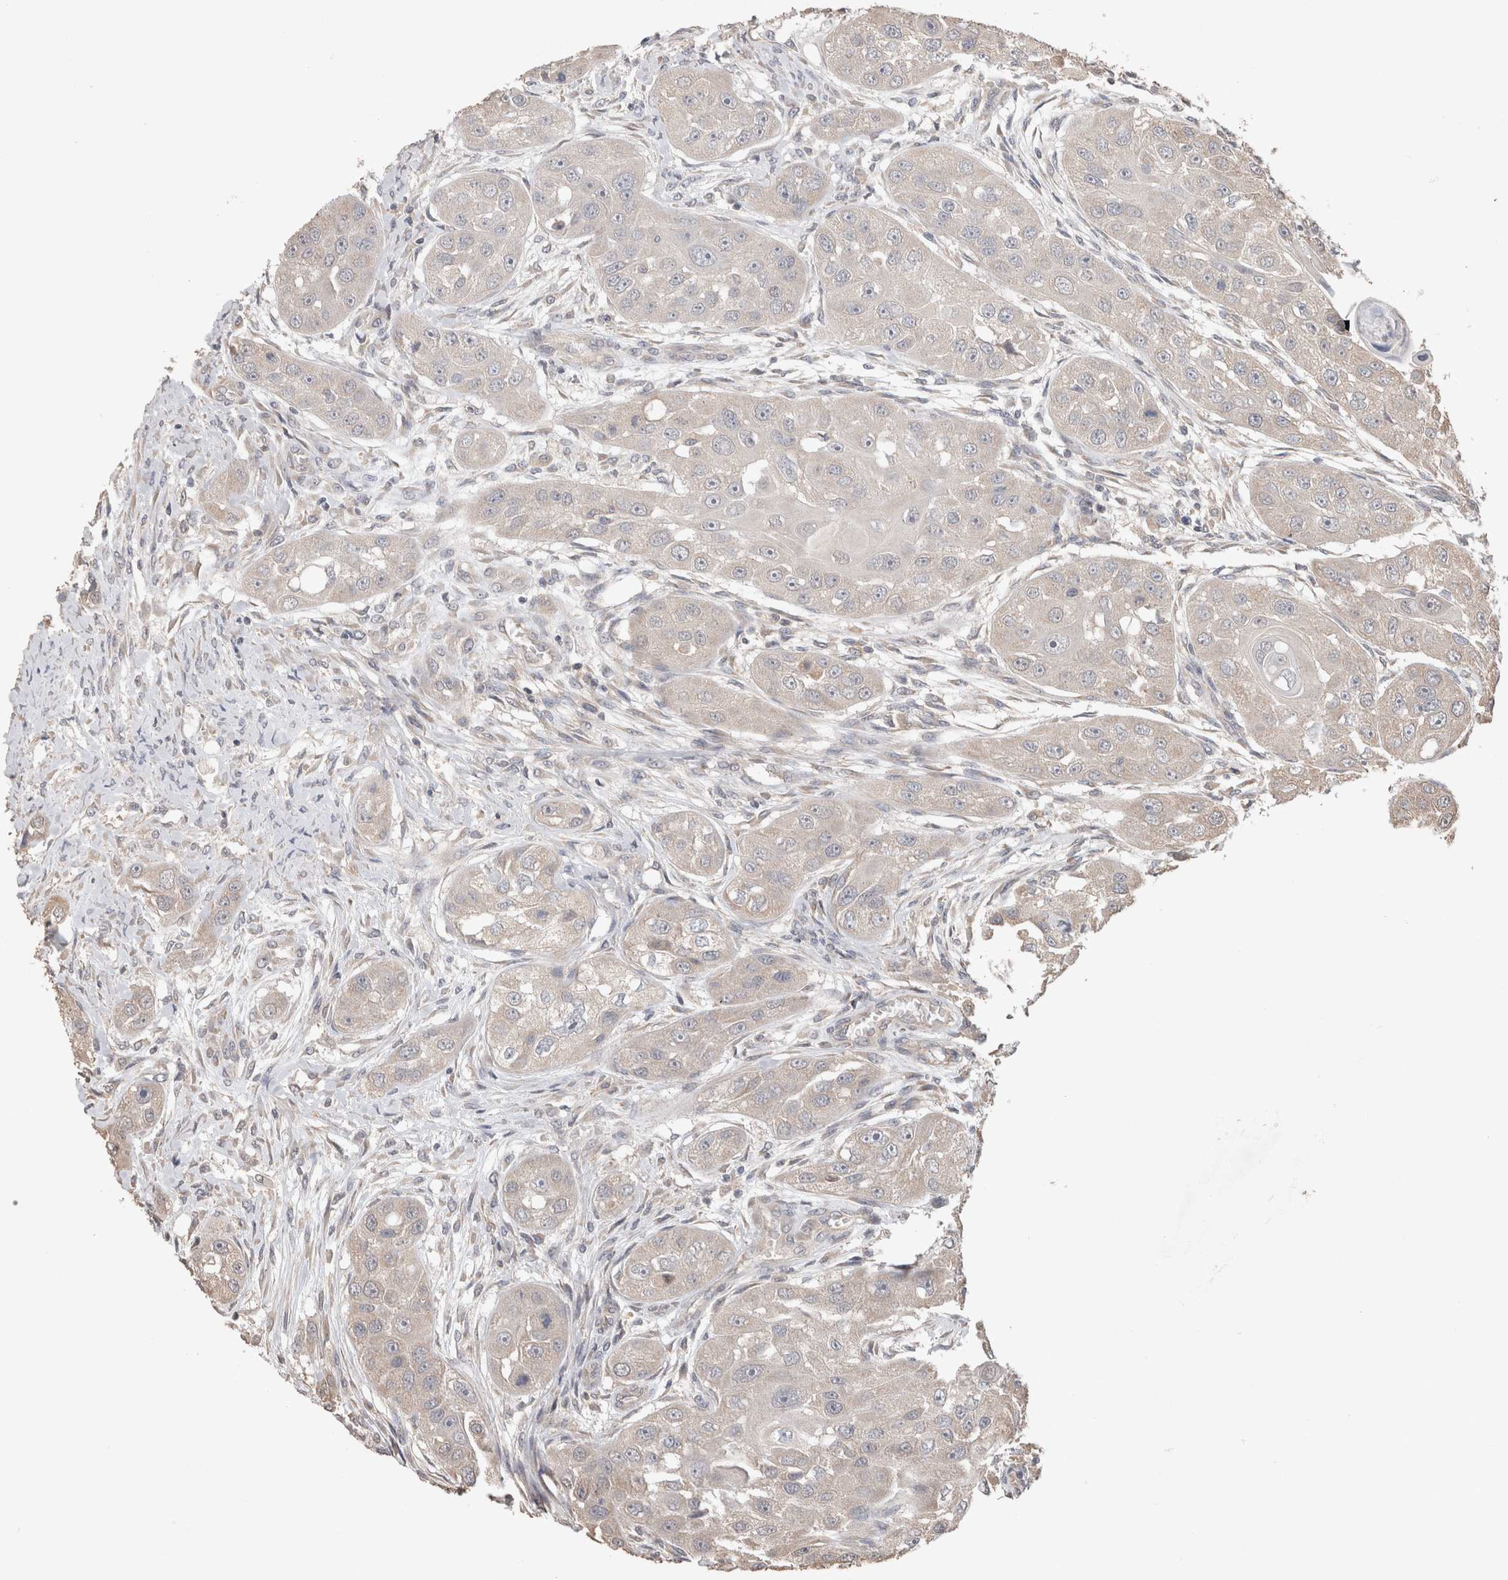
{"staining": {"intensity": "negative", "quantity": "none", "location": "none"}, "tissue": "head and neck cancer", "cell_type": "Tumor cells", "image_type": "cancer", "snomed": [{"axis": "morphology", "description": "Normal tissue, NOS"}, {"axis": "morphology", "description": "Squamous cell carcinoma, NOS"}, {"axis": "topography", "description": "Skeletal muscle"}, {"axis": "topography", "description": "Head-Neck"}], "caption": "Protein analysis of head and neck cancer demonstrates no significant staining in tumor cells. (DAB (3,3'-diaminobenzidine) IHC, high magnification).", "gene": "HROB", "patient": {"sex": "male", "age": 51}}